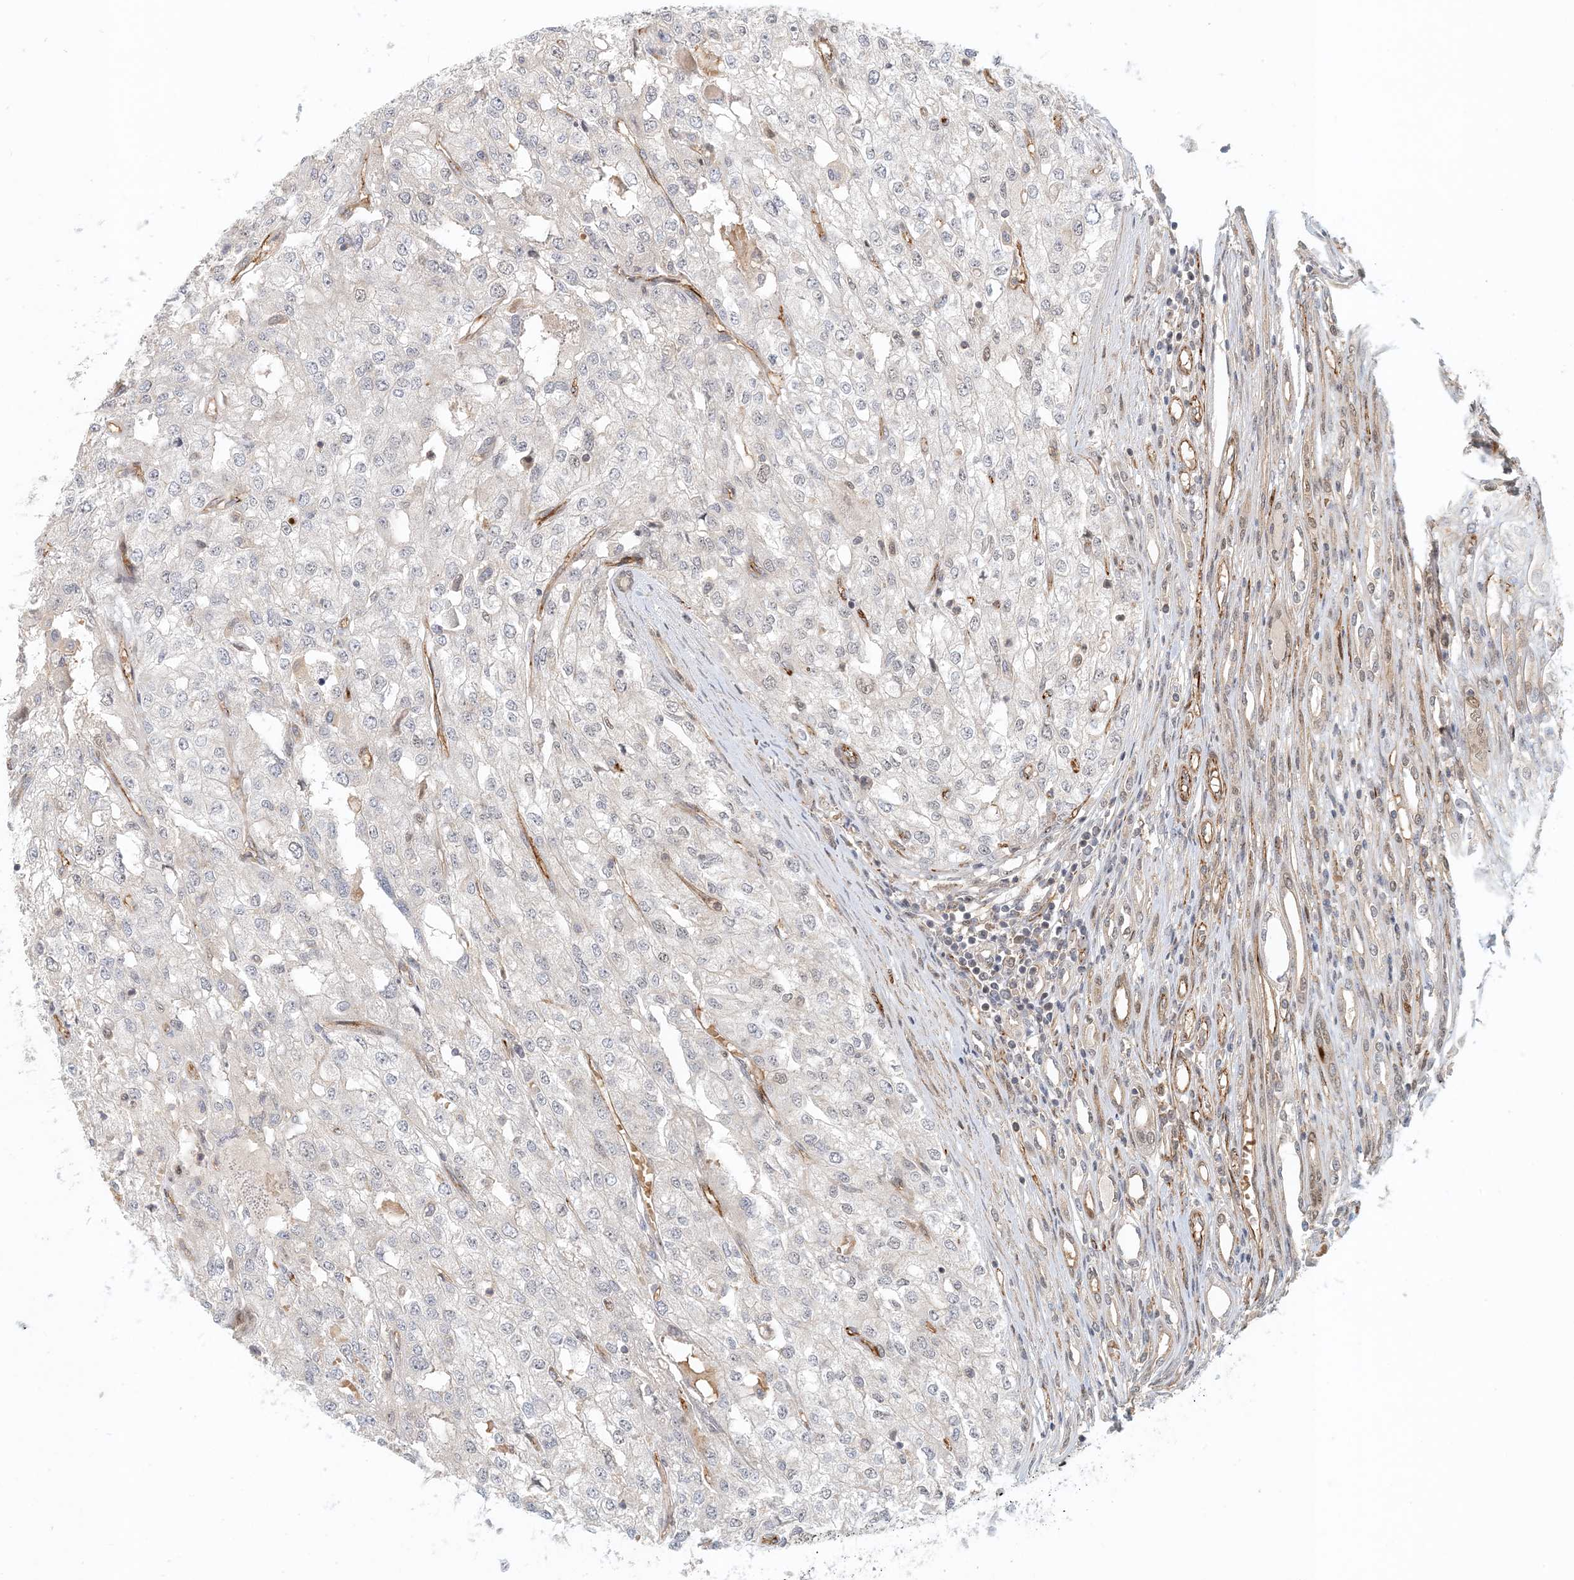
{"staining": {"intensity": "negative", "quantity": "none", "location": "none"}, "tissue": "renal cancer", "cell_type": "Tumor cells", "image_type": "cancer", "snomed": [{"axis": "morphology", "description": "Adenocarcinoma, NOS"}, {"axis": "topography", "description": "Kidney"}], "caption": "Histopathology image shows no significant protein positivity in tumor cells of renal cancer.", "gene": "MAPKBP1", "patient": {"sex": "female", "age": 54}}